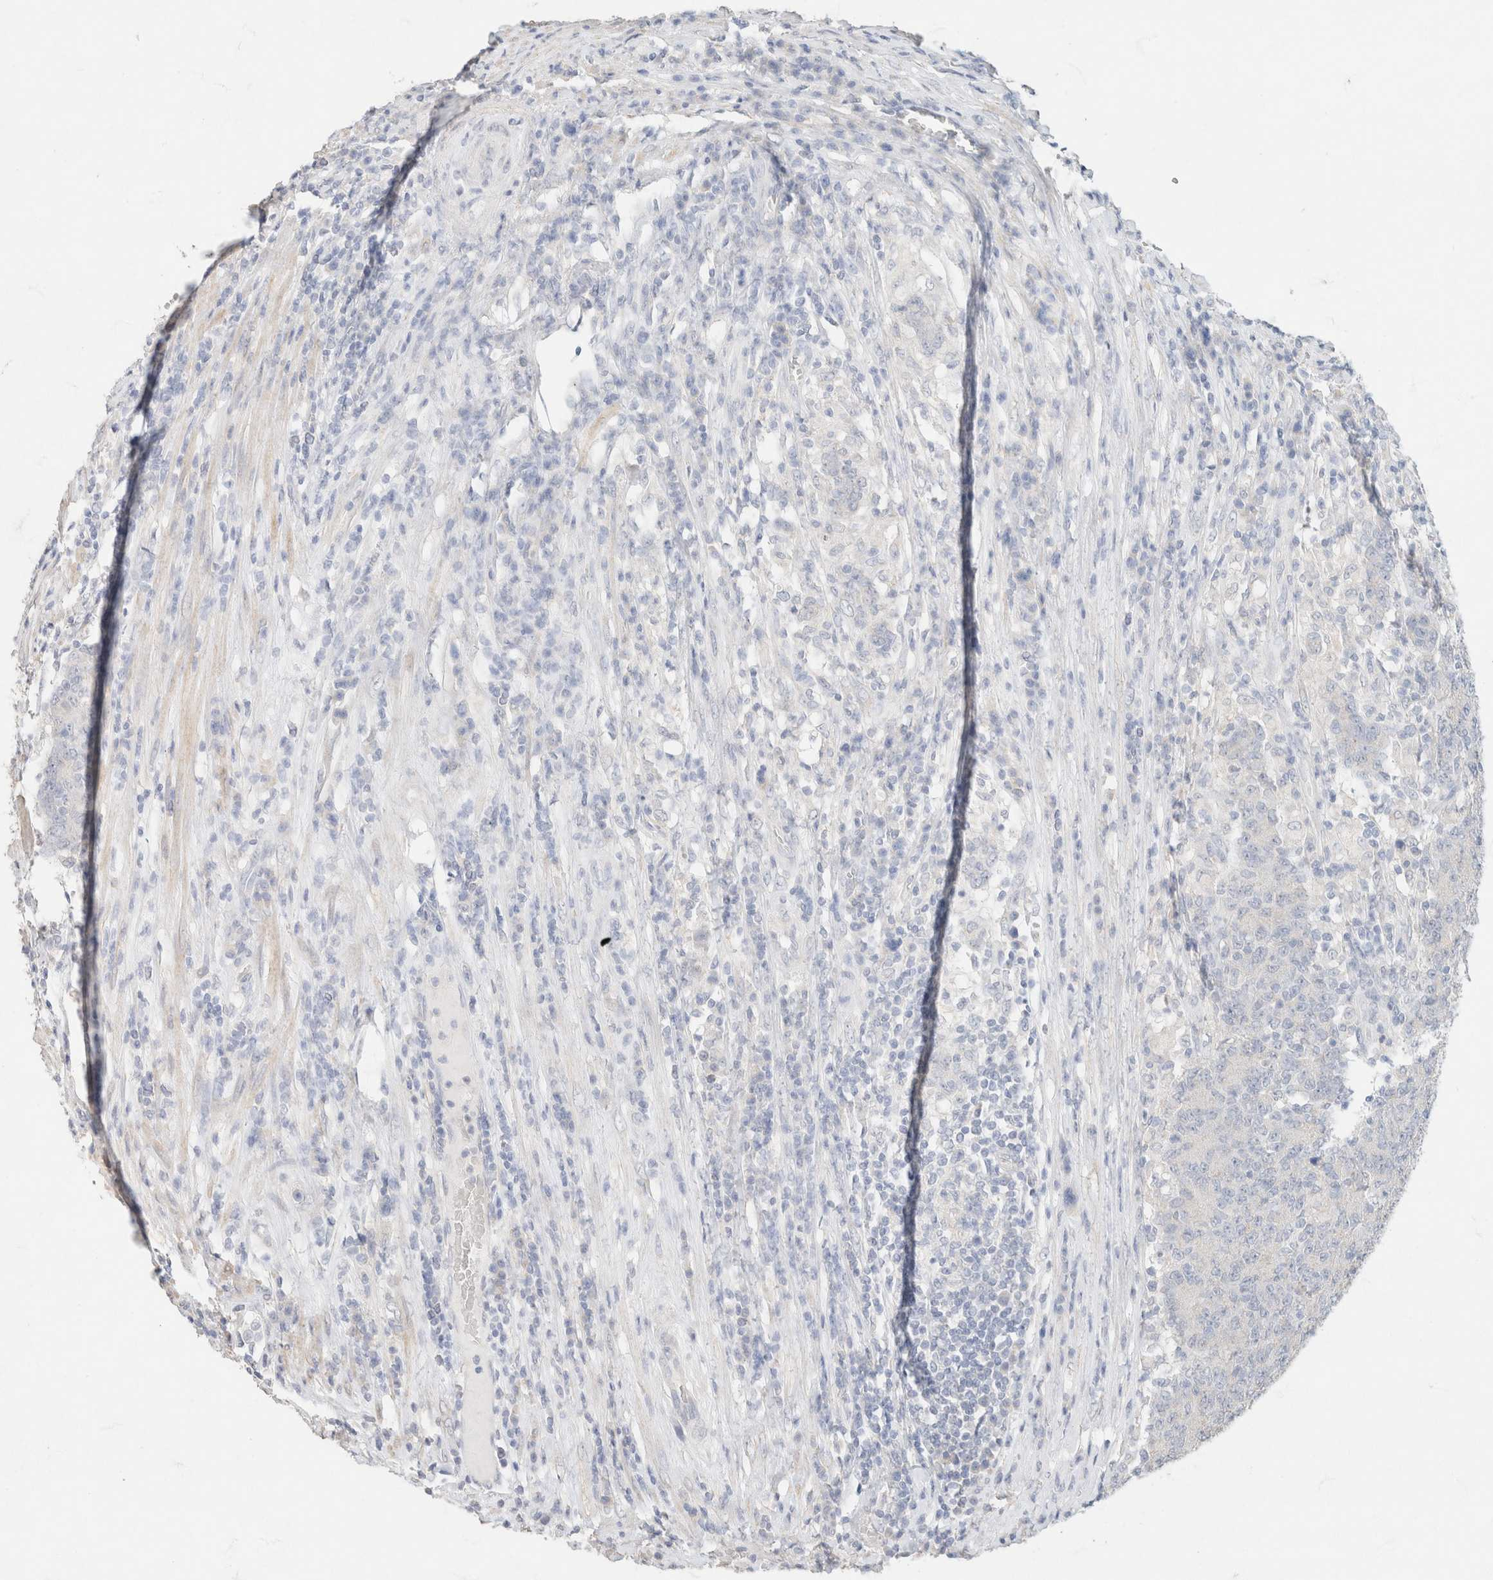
{"staining": {"intensity": "negative", "quantity": "none", "location": "none"}, "tissue": "colorectal cancer", "cell_type": "Tumor cells", "image_type": "cancer", "snomed": [{"axis": "morphology", "description": "Normal tissue, NOS"}, {"axis": "morphology", "description": "Adenocarcinoma, NOS"}, {"axis": "topography", "description": "Colon"}], "caption": "Colorectal cancer (adenocarcinoma) was stained to show a protein in brown. There is no significant staining in tumor cells.", "gene": "CA12", "patient": {"sex": "female", "age": 75}}